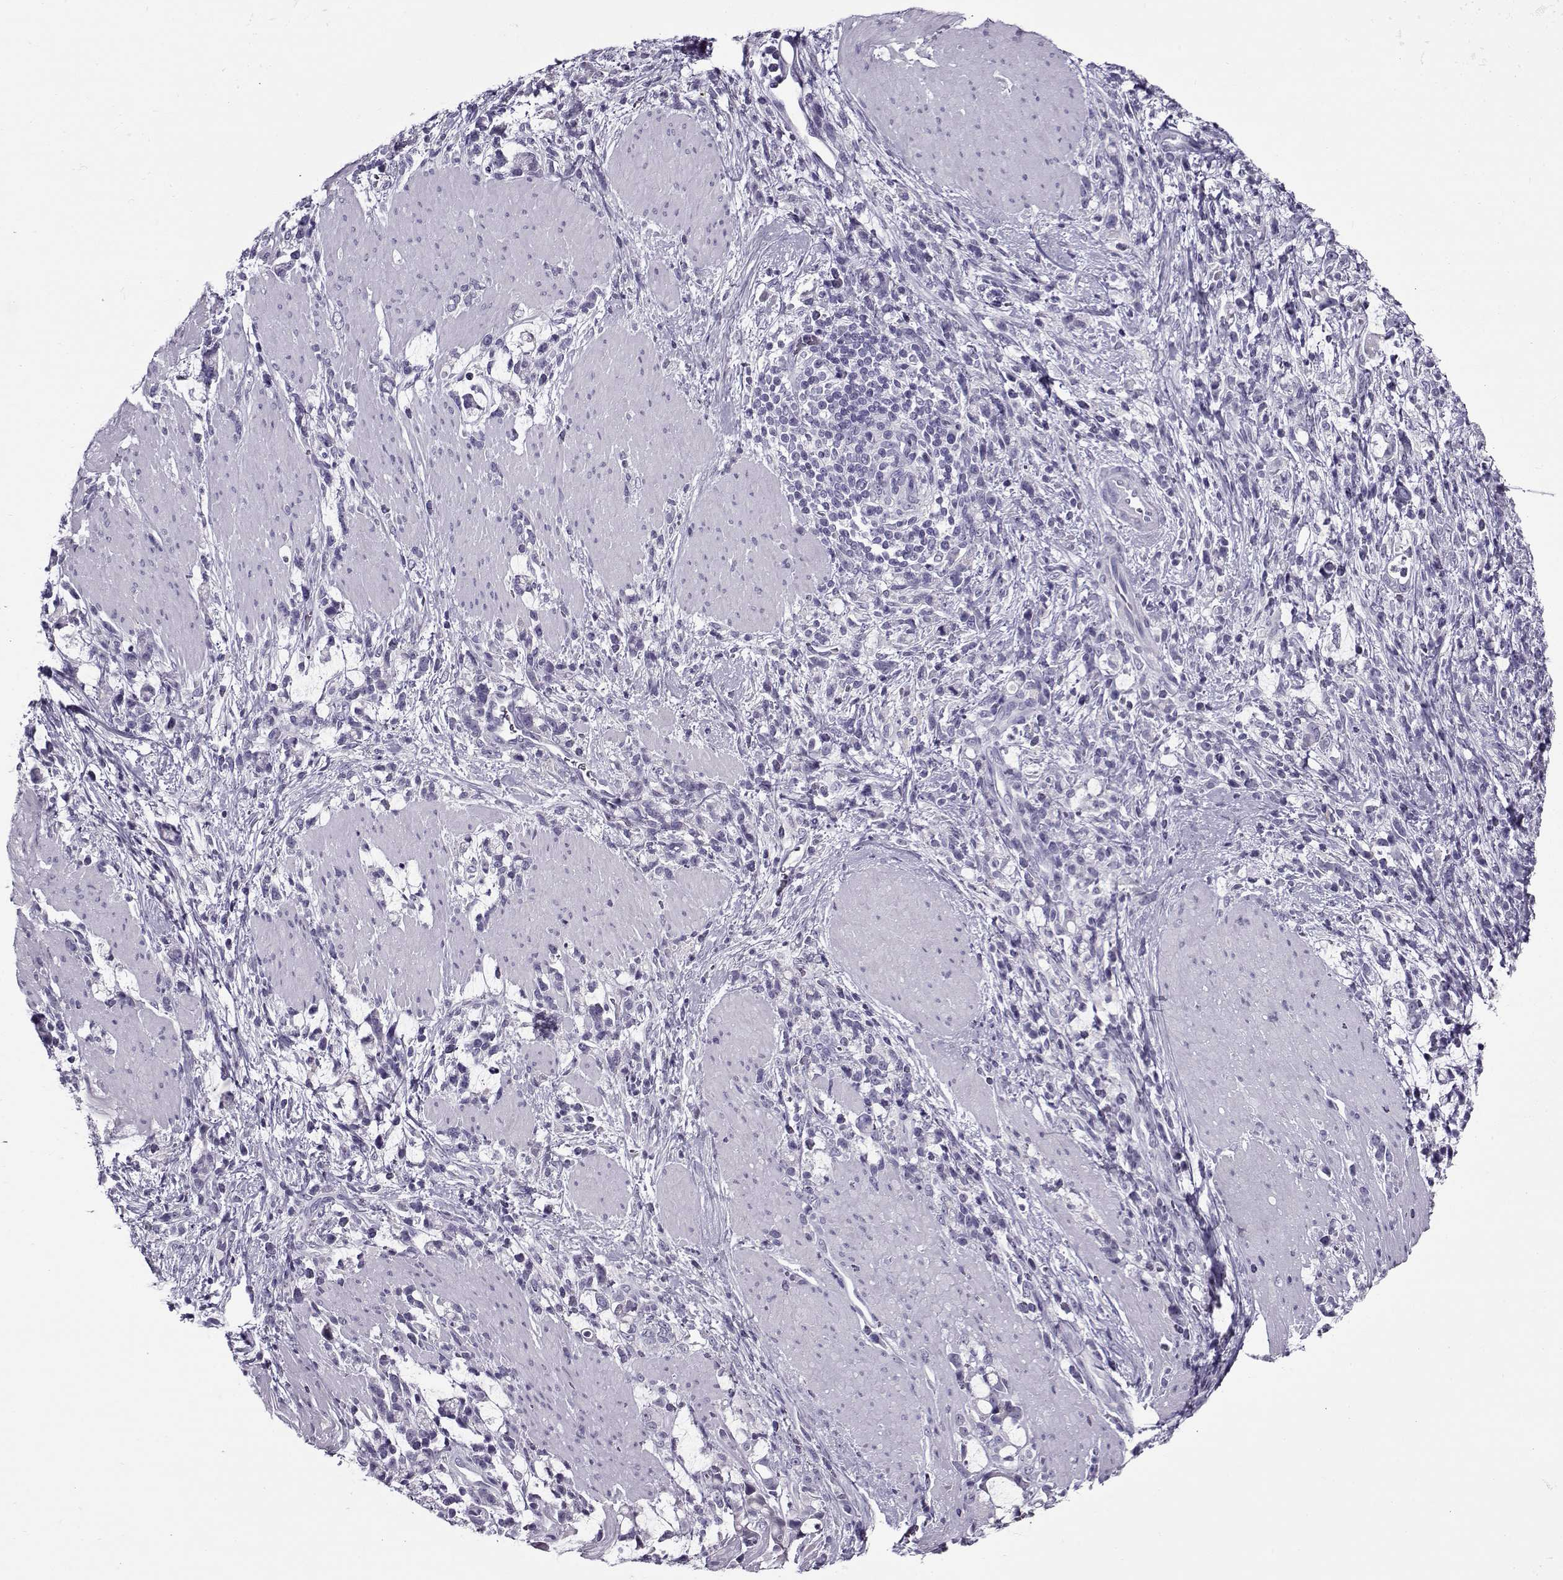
{"staining": {"intensity": "negative", "quantity": "none", "location": "none"}, "tissue": "stomach cancer", "cell_type": "Tumor cells", "image_type": "cancer", "snomed": [{"axis": "morphology", "description": "Adenocarcinoma, NOS"}, {"axis": "topography", "description": "Stomach"}], "caption": "A histopathology image of stomach adenocarcinoma stained for a protein displays no brown staining in tumor cells. The staining was performed using DAB to visualize the protein expression in brown, while the nuclei were stained in blue with hematoxylin (Magnification: 20x).", "gene": "GAGE2A", "patient": {"sex": "female", "age": 57}}